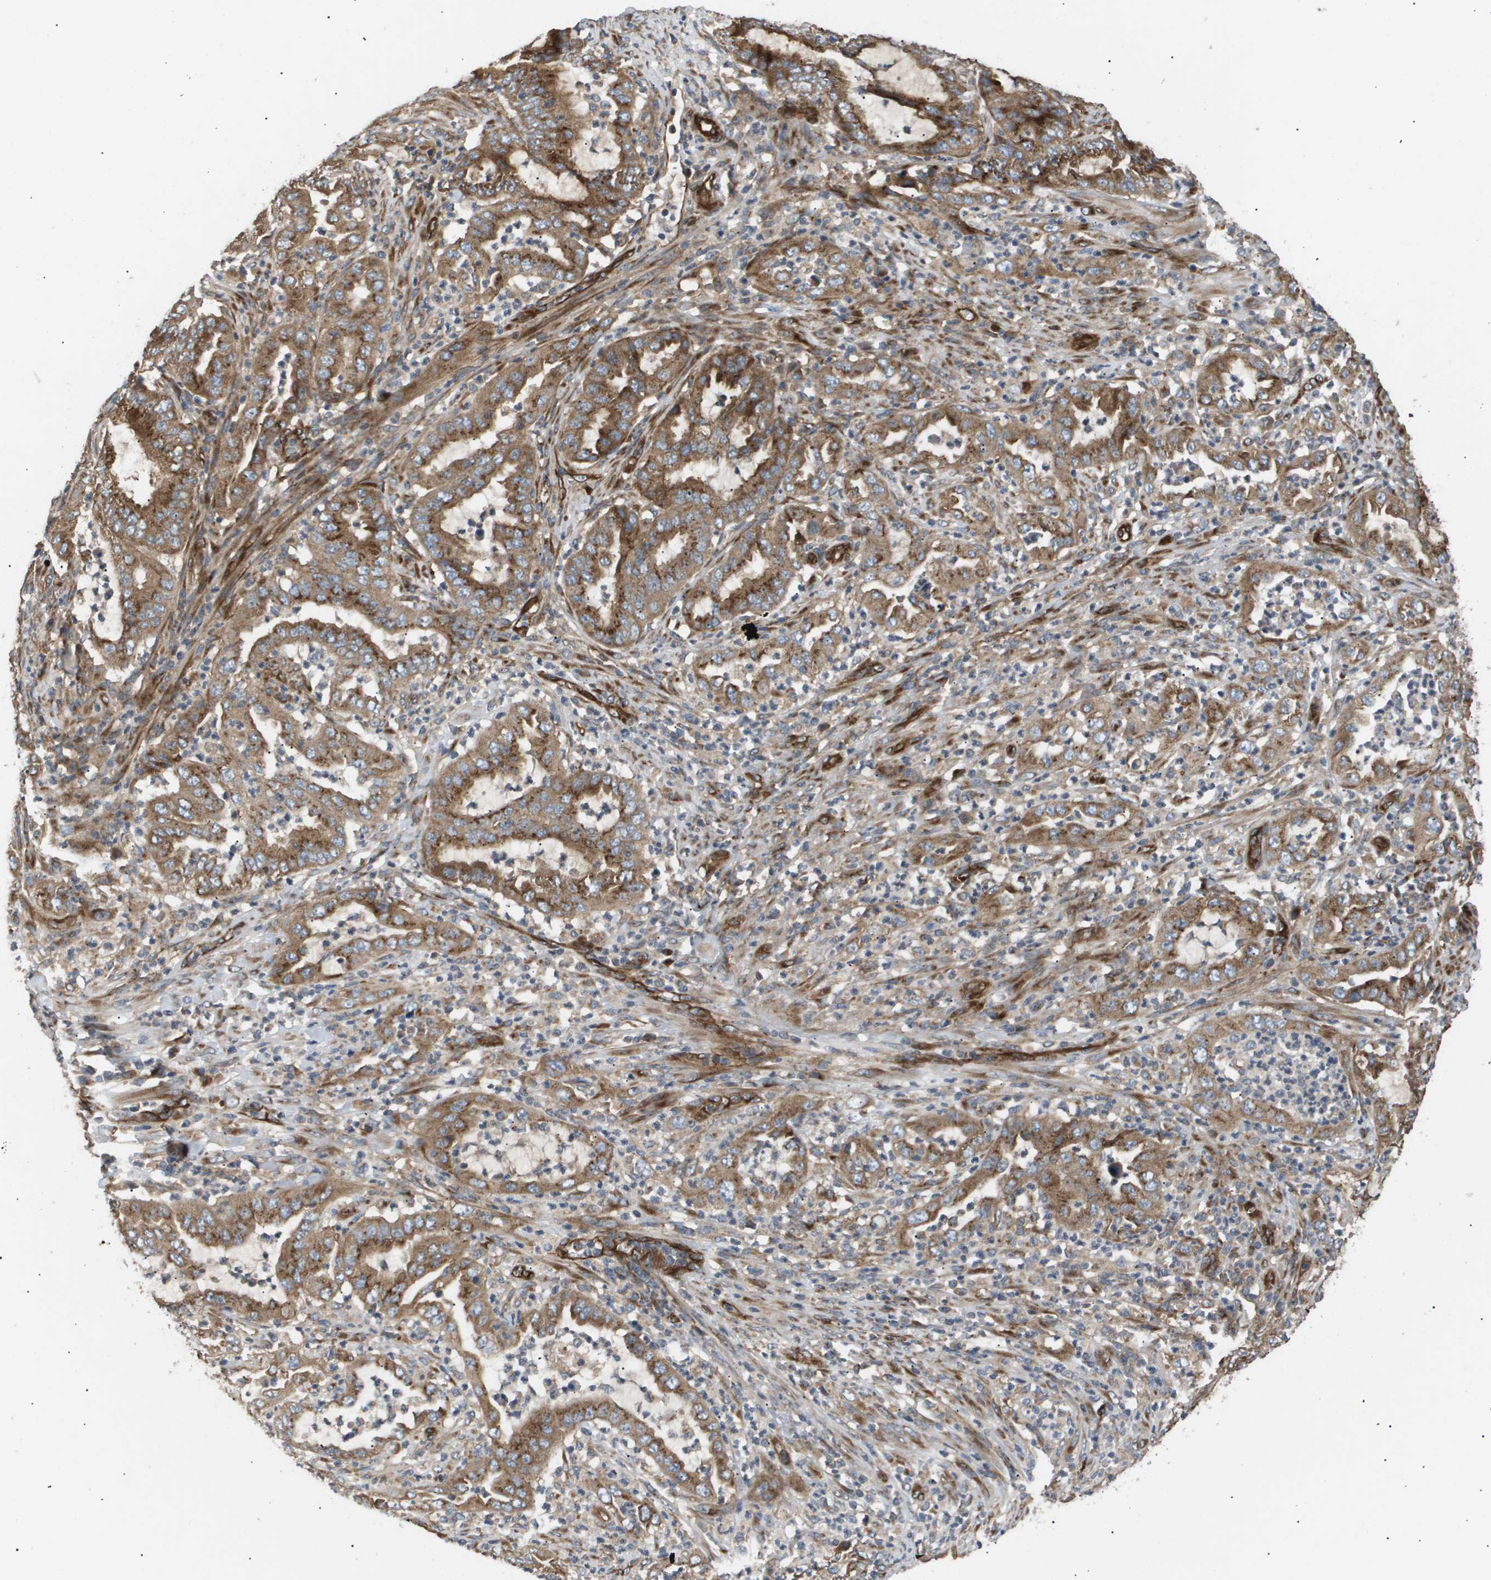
{"staining": {"intensity": "strong", "quantity": ">75%", "location": "cytoplasmic/membranous"}, "tissue": "endometrial cancer", "cell_type": "Tumor cells", "image_type": "cancer", "snomed": [{"axis": "morphology", "description": "Adenocarcinoma, NOS"}, {"axis": "topography", "description": "Endometrium"}], "caption": "Endometrial cancer stained with a protein marker exhibits strong staining in tumor cells.", "gene": "LYSMD3", "patient": {"sex": "female", "age": 70}}